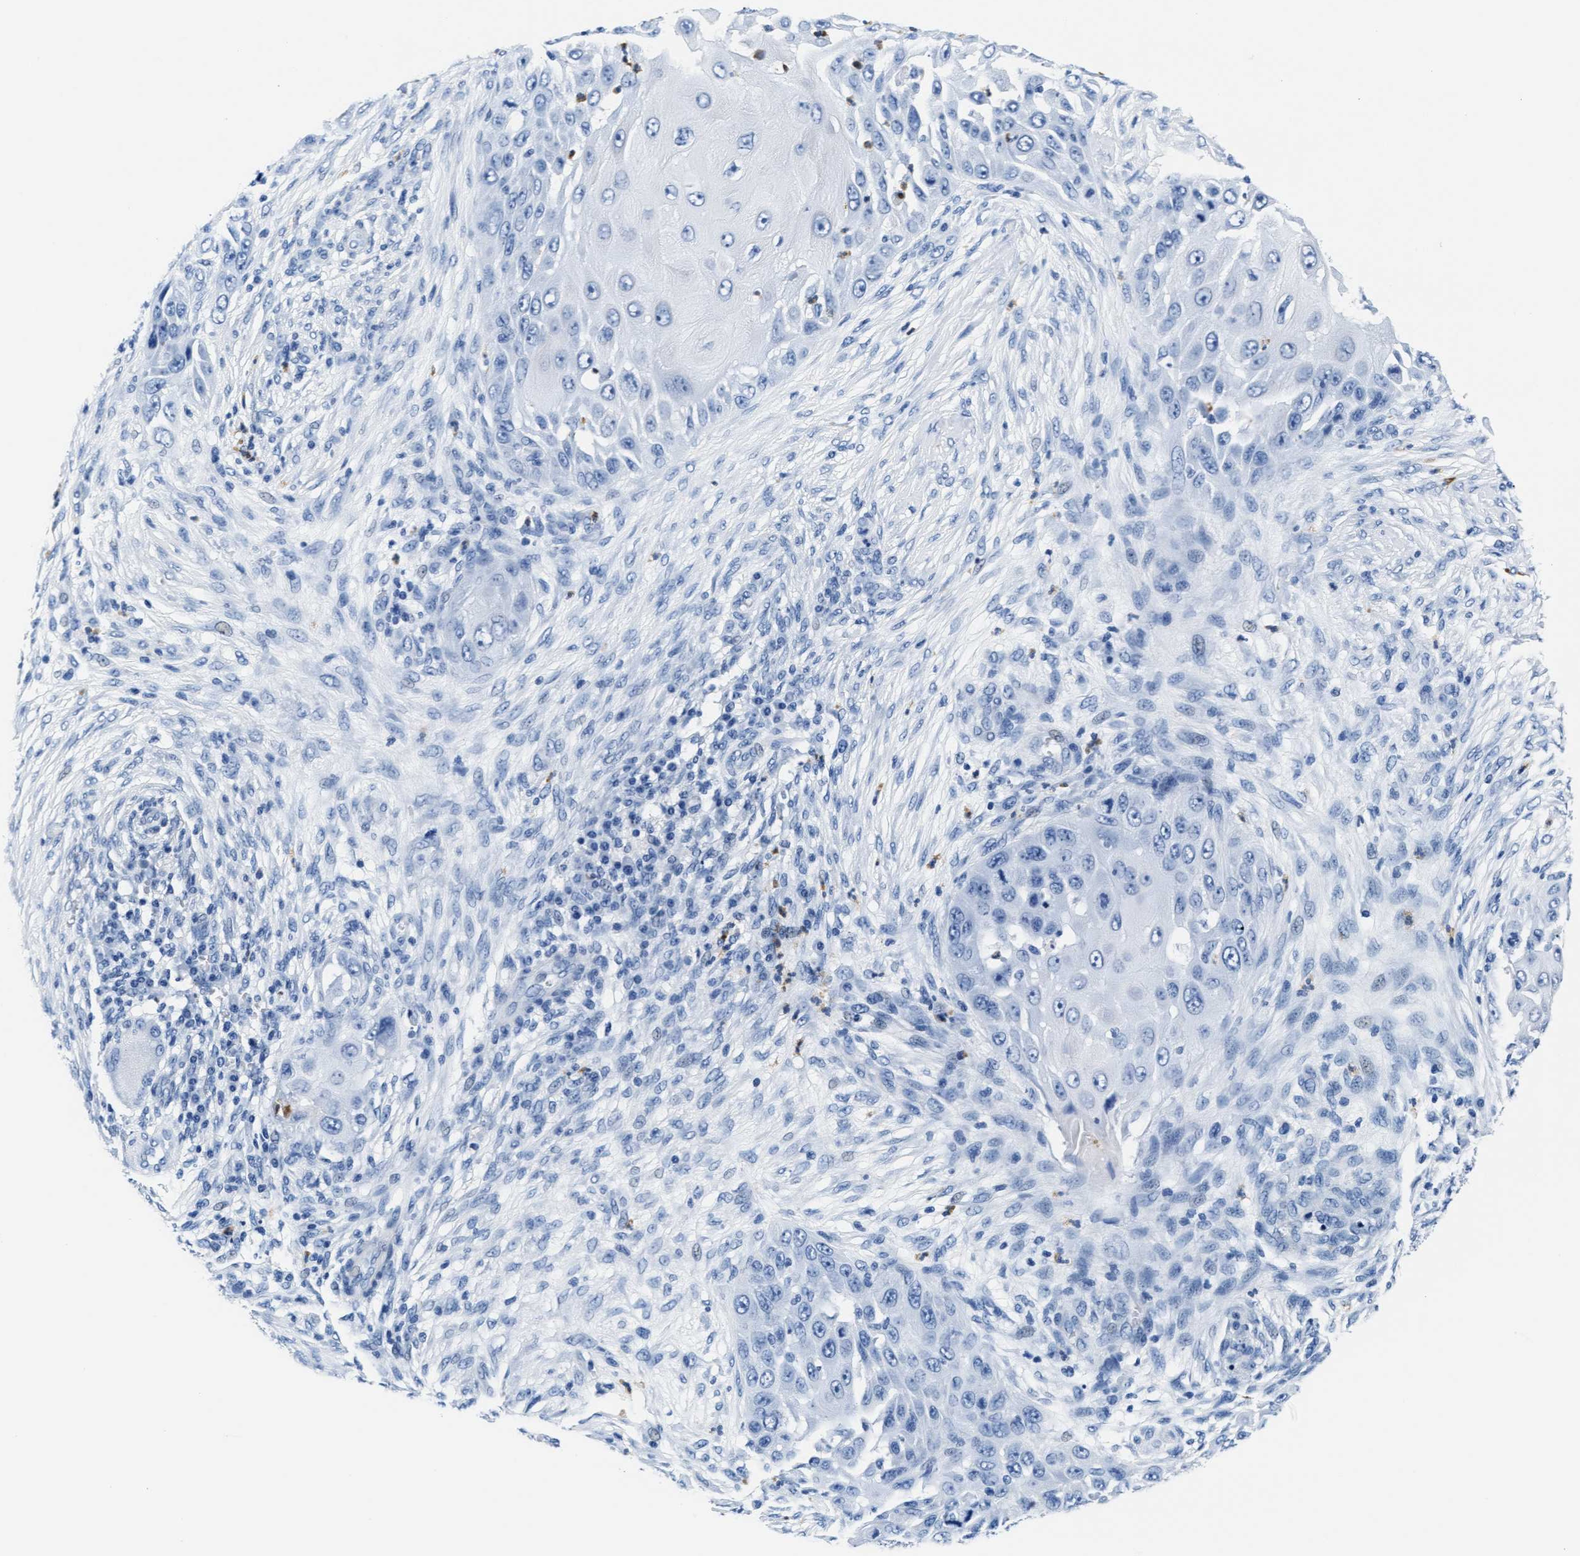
{"staining": {"intensity": "negative", "quantity": "none", "location": "none"}, "tissue": "skin cancer", "cell_type": "Tumor cells", "image_type": "cancer", "snomed": [{"axis": "morphology", "description": "Squamous cell carcinoma, NOS"}, {"axis": "topography", "description": "Skin"}], "caption": "There is no significant staining in tumor cells of skin squamous cell carcinoma.", "gene": "MMP8", "patient": {"sex": "female", "age": 44}}